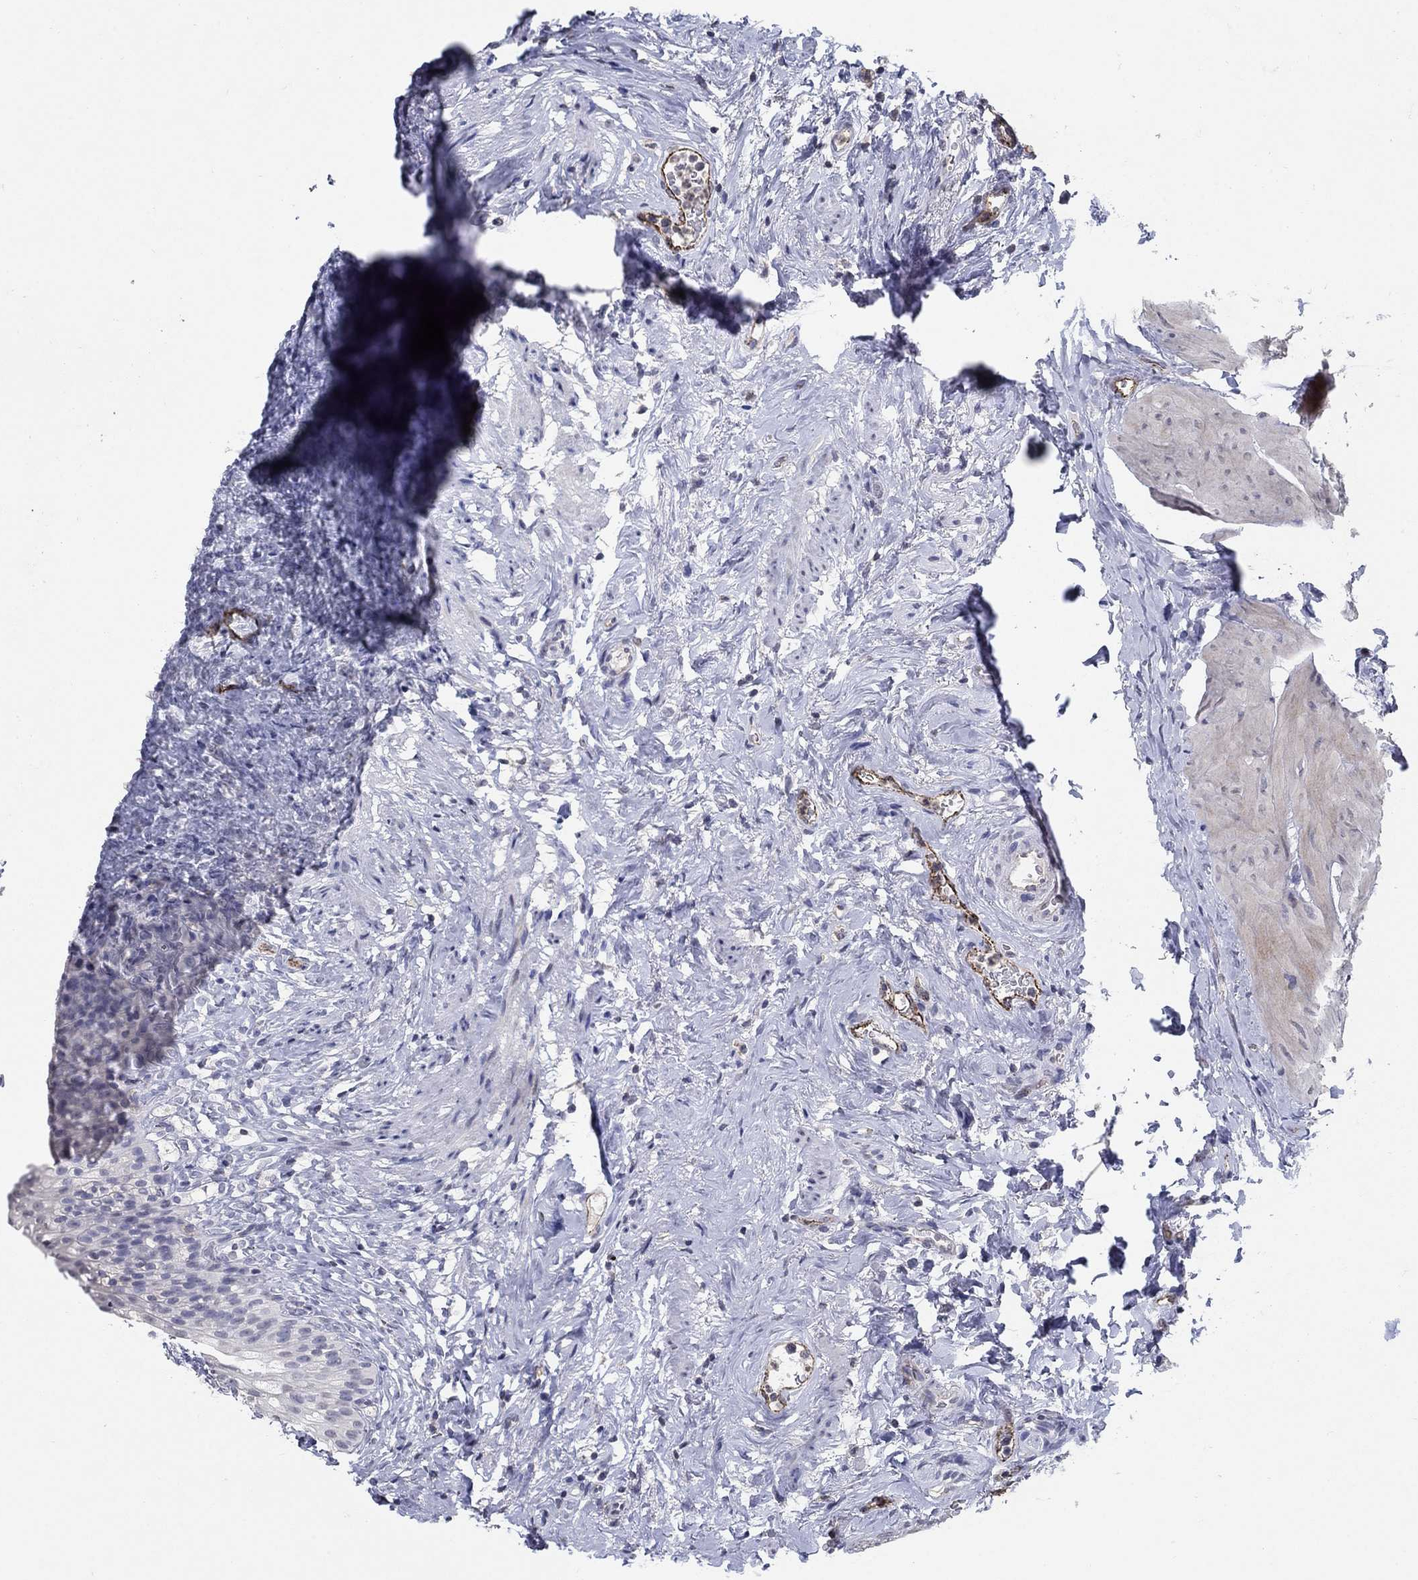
{"staining": {"intensity": "negative", "quantity": "none", "location": "none"}, "tissue": "urinary bladder", "cell_type": "Urothelial cells", "image_type": "normal", "snomed": [{"axis": "morphology", "description": "Normal tissue, NOS"}, {"axis": "topography", "description": "Urinary bladder"}], "caption": "This is a photomicrograph of IHC staining of unremarkable urinary bladder, which shows no expression in urothelial cells.", "gene": "TINAG", "patient": {"sex": "male", "age": 76}}